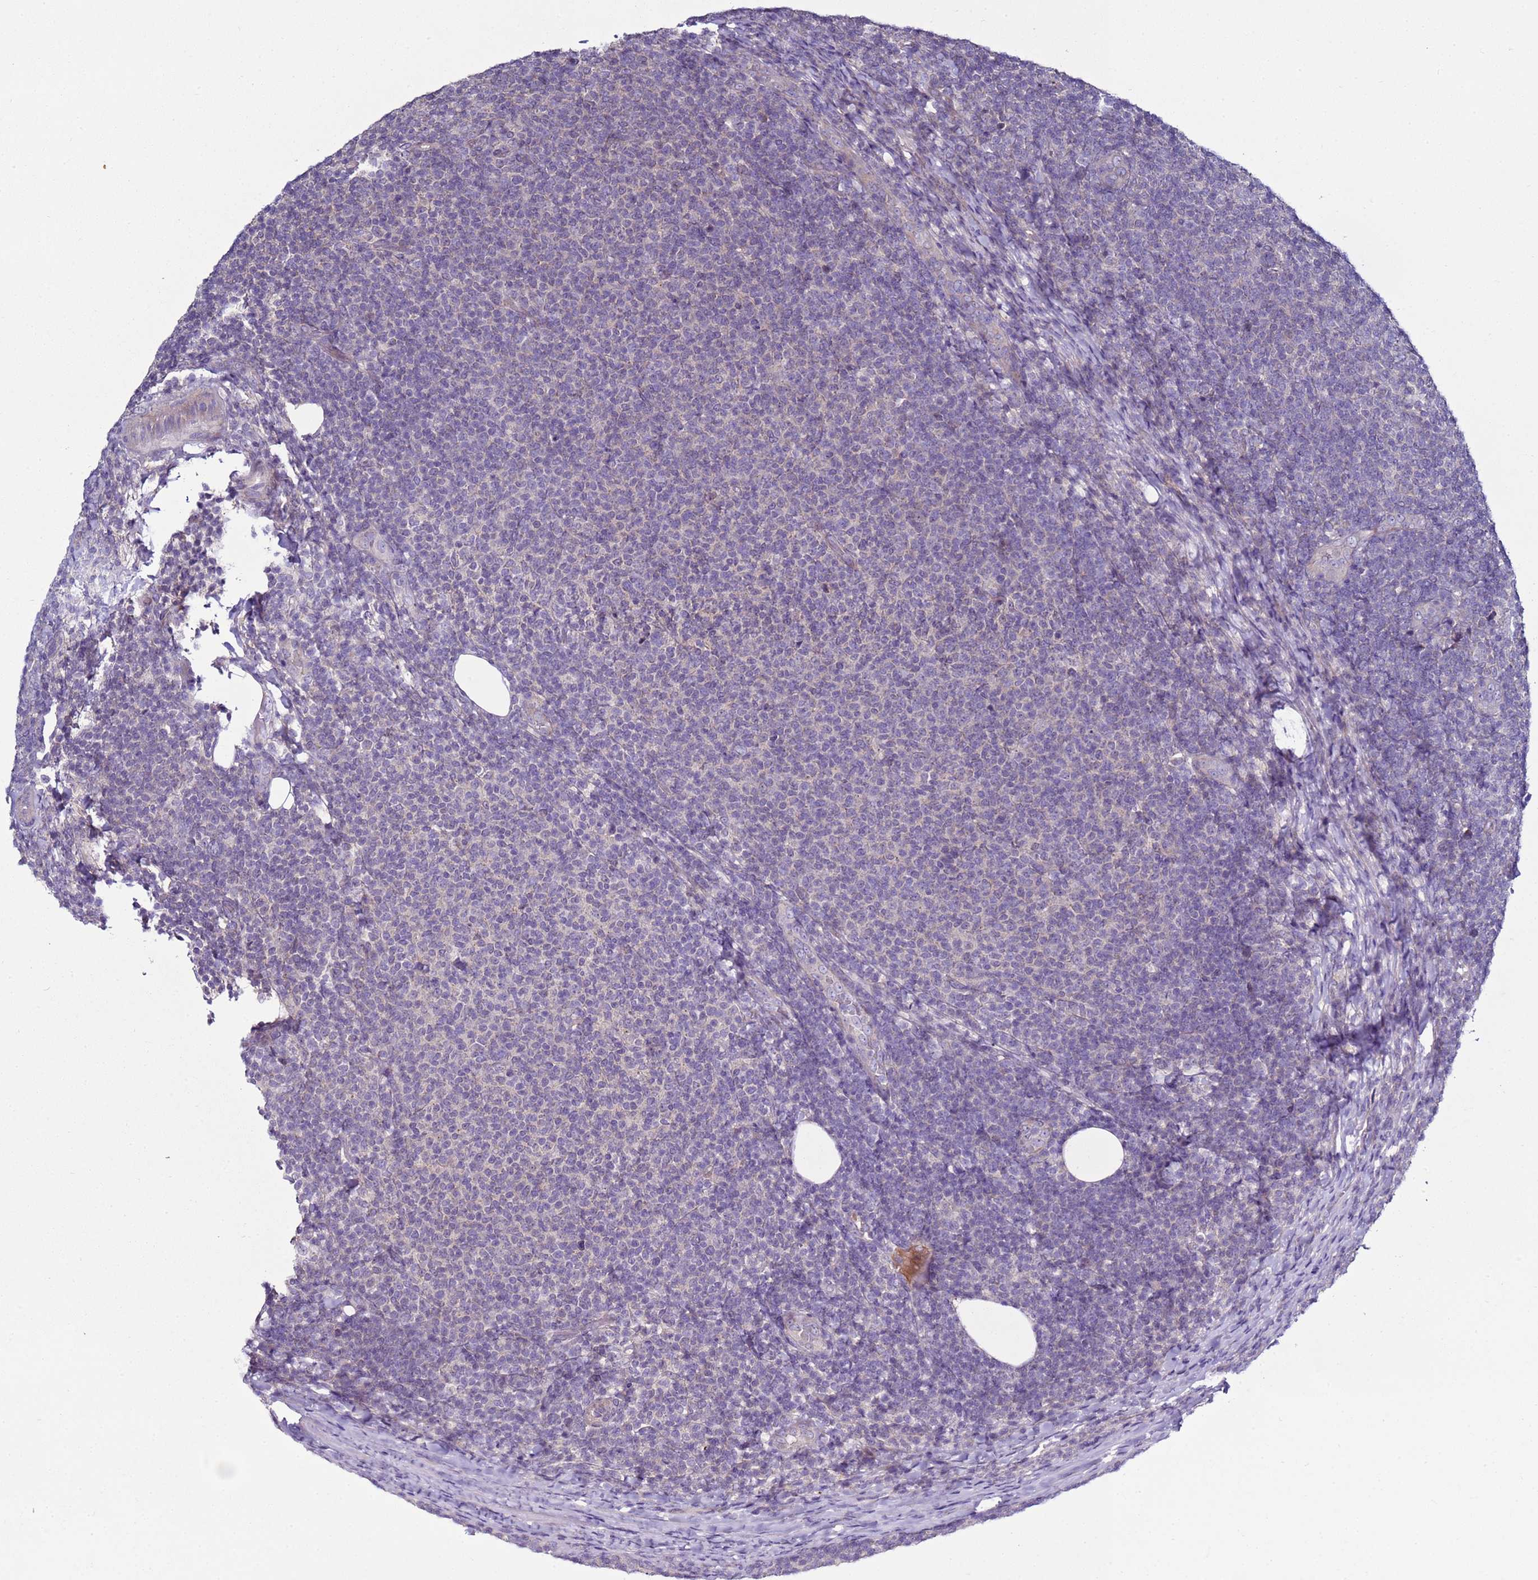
{"staining": {"intensity": "negative", "quantity": "none", "location": "none"}, "tissue": "lymphoma", "cell_type": "Tumor cells", "image_type": "cancer", "snomed": [{"axis": "morphology", "description": "Malignant lymphoma, non-Hodgkin's type, Low grade"}, {"axis": "topography", "description": "Lymph node"}], "caption": "DAB immunohistochemical staining of malignant lymphoma, non-Hodgkin's type (low-grade) displays no significant staining in tumor cells.", "gene": "RABL2B", "patient": {"sex": "male", "age": 66}}